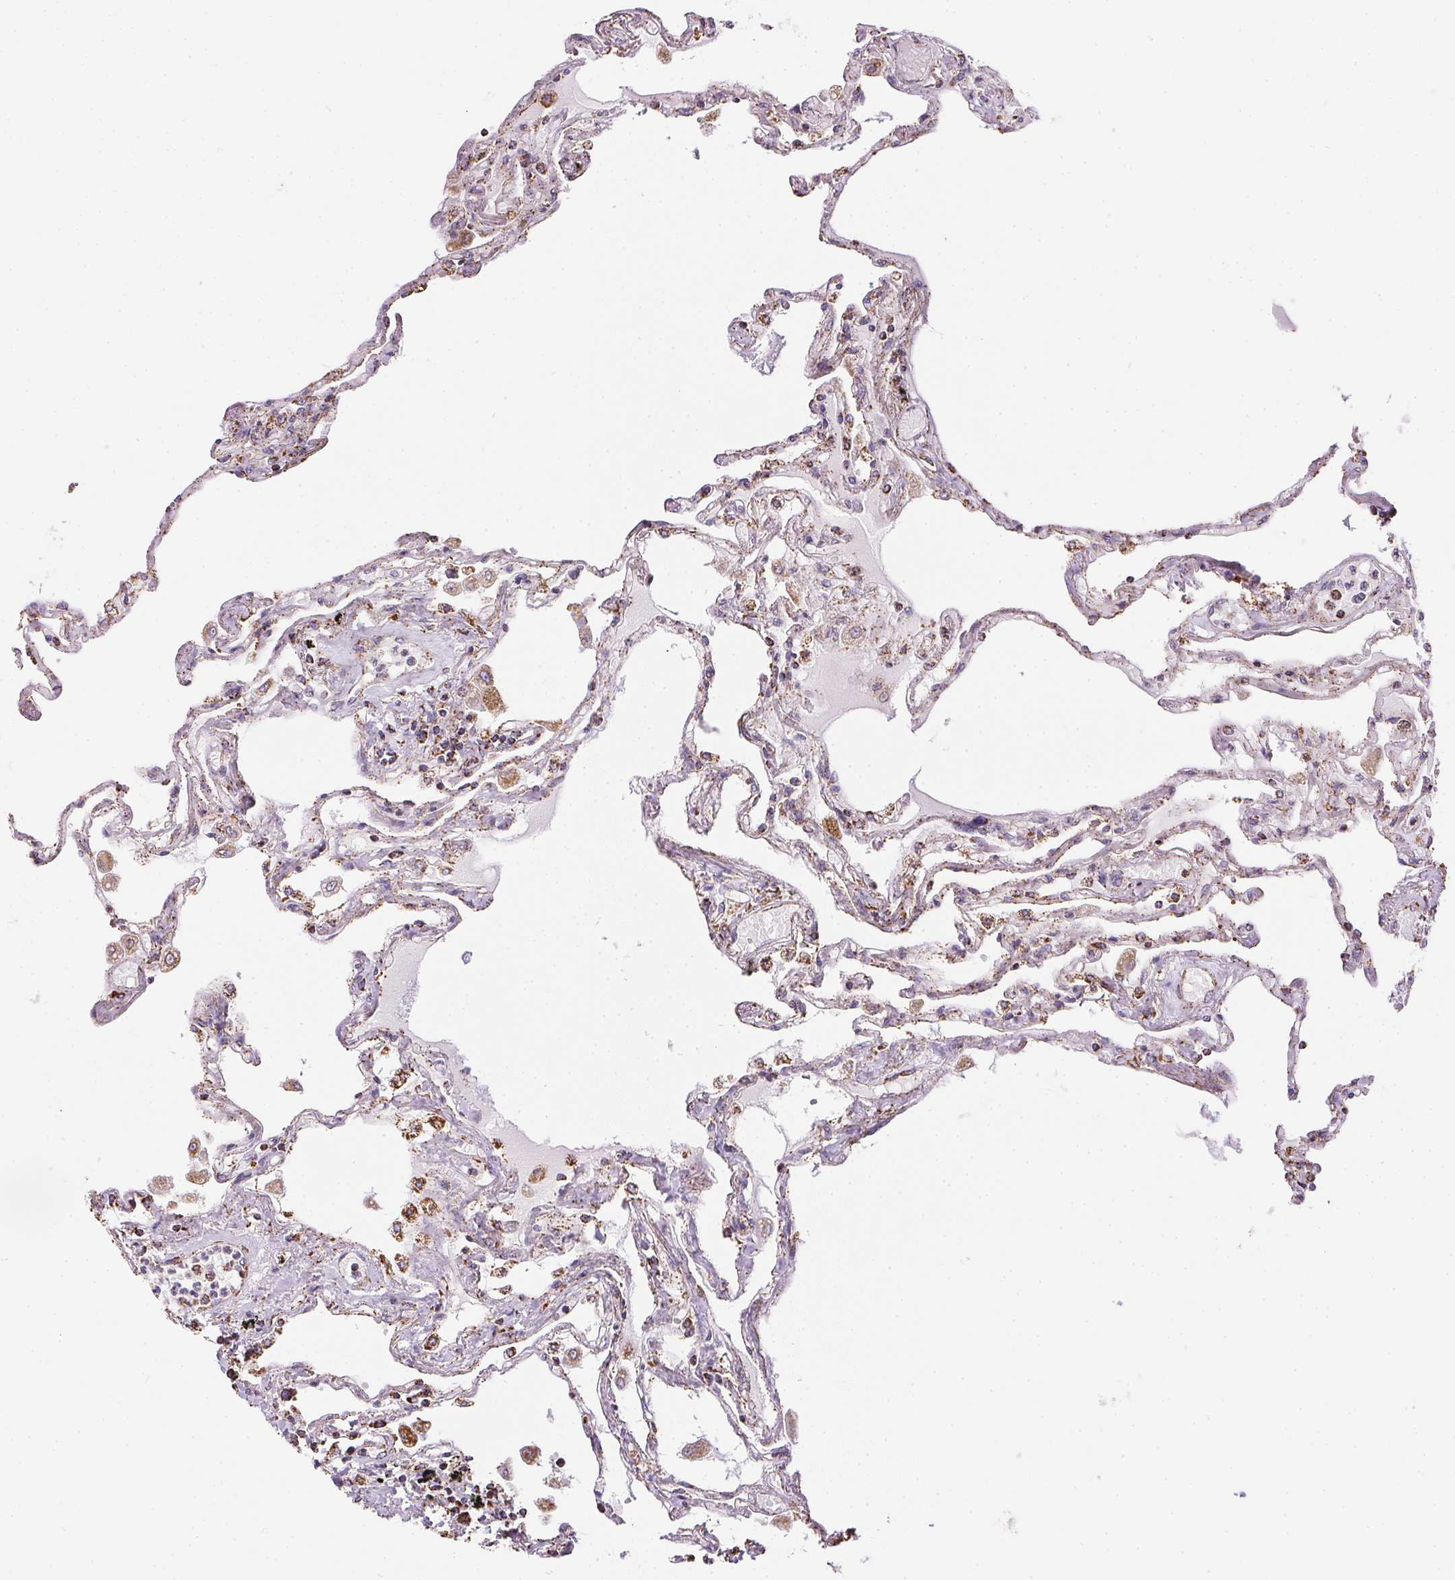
{"staining": {"intensity": "moderate", "quantity": "25%-75%", "location": "cytoplasmic/membranous"}, "tissue": "lung", "cell_type": "Alveolar cells", "image_type": "normal", "snomed": [{"axis": "morphology", "description": "Normal tissue, NOS"}, {"axis": "morphology", "description": "Adenocarcinoma, NOS"}, {"axis": "topography", "description": "Cartilage tissue"}, {"axis": "topography", "description": "Lung"}], "caption": "The histopathology image shows staining of benign lung, revealing moderate cytoplasmic/membranous protein positivity (brown color) within alveolar cells.", "gene": "MAPK11", "patient": {"sex": "female", "age": 67}}